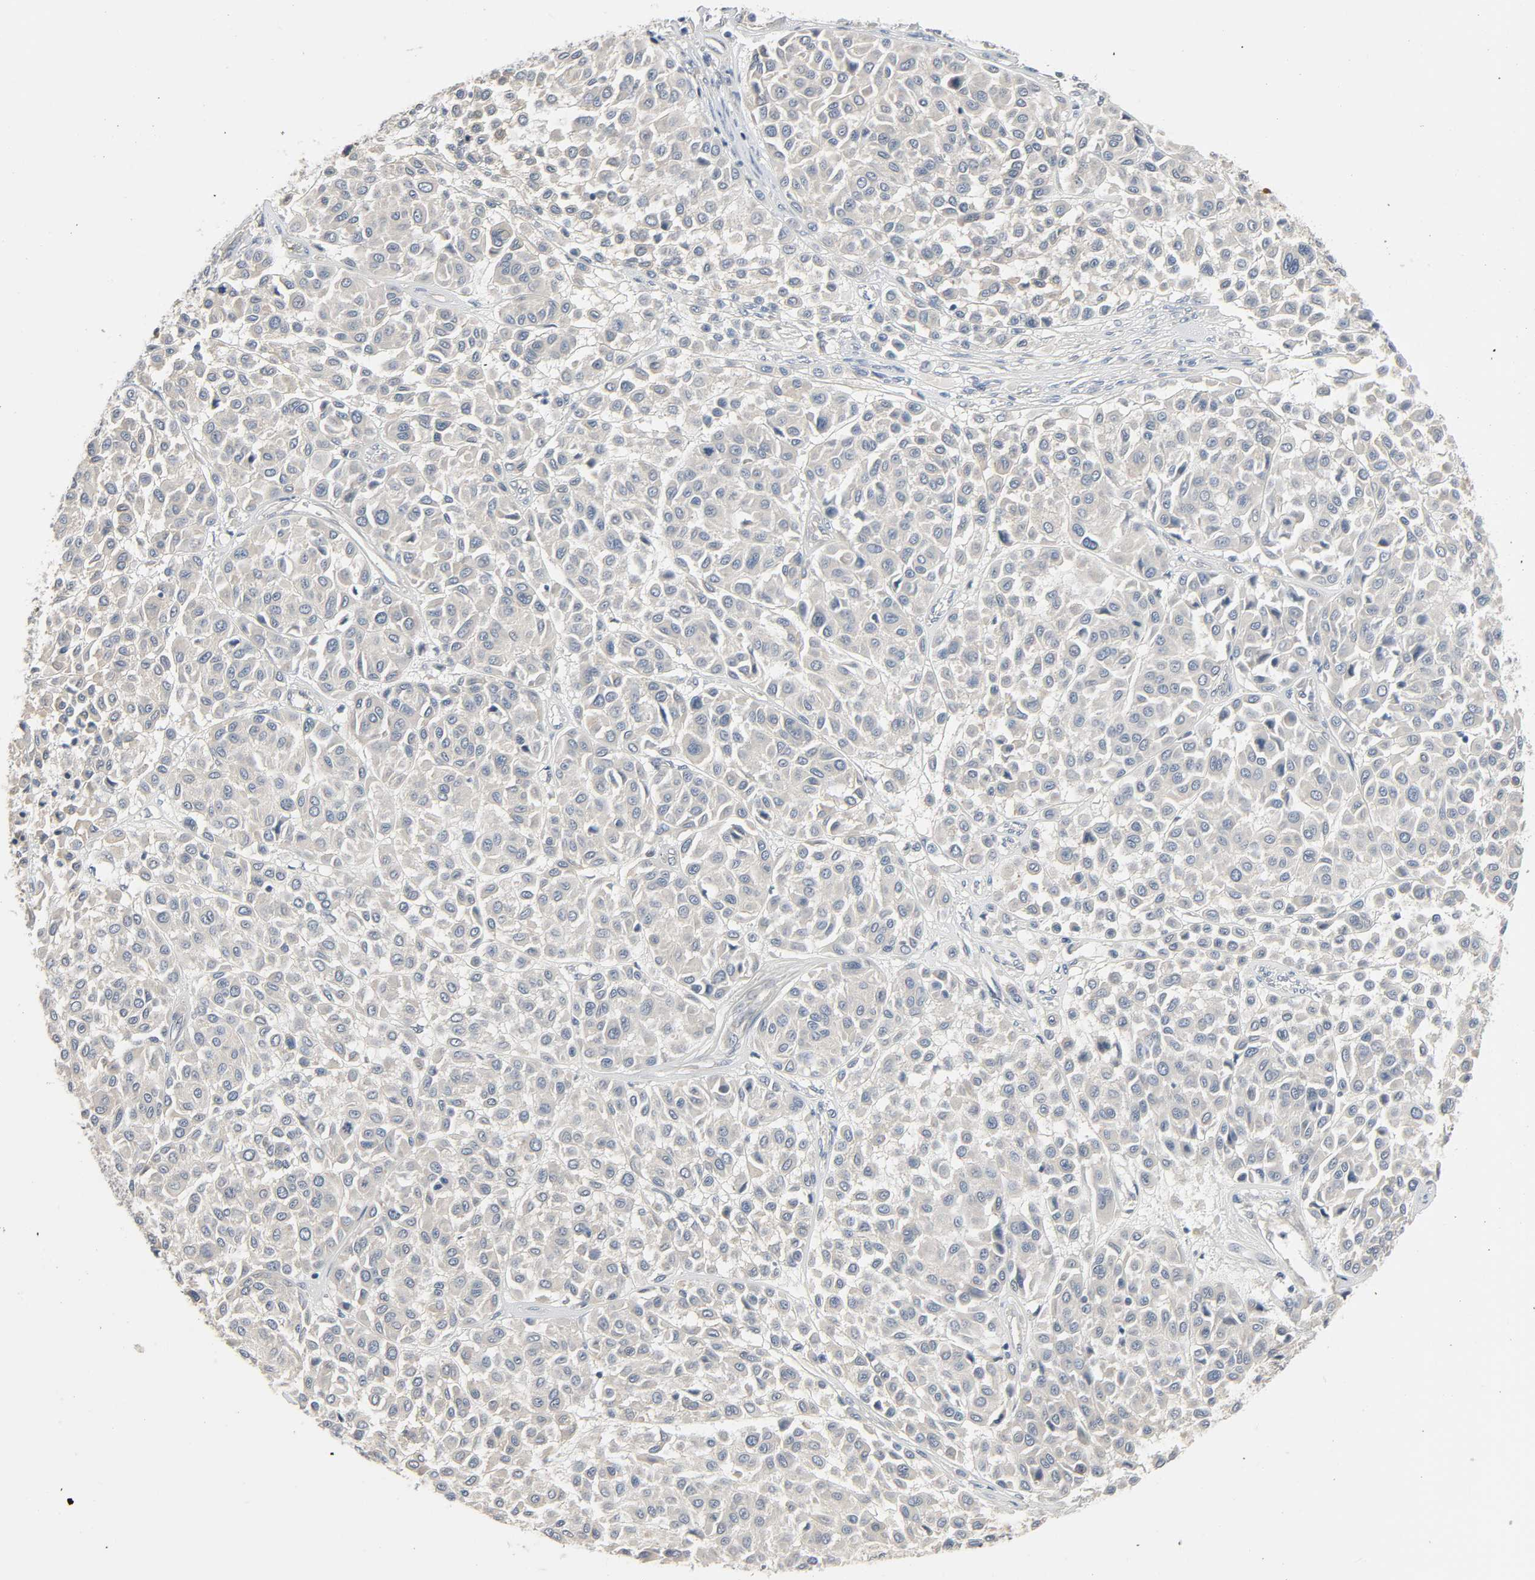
{"staining": {"intensity": "negative", "quantity": "none", "location": "none"}, "tissue": "melanoma", "cell_type": "Tumor cells", "image_type": "cancer", "snomed": [{"axis": "morphology", "description": "Malignant melanoma, Metastatic site"}, {"axis": "topography", "description": "Soft tissue"}], "caption": "An immunohistochemistry image of malignant melanoma (metastatic site) is shown. There is no staining in tumor cells of malignant melanoma (metastatic site). (Immunohistochemistry (ihc), brightfield microscopy, high magnification).", "gene": "LIMCH1", "patient": {"sex": "male", "age": 41}}